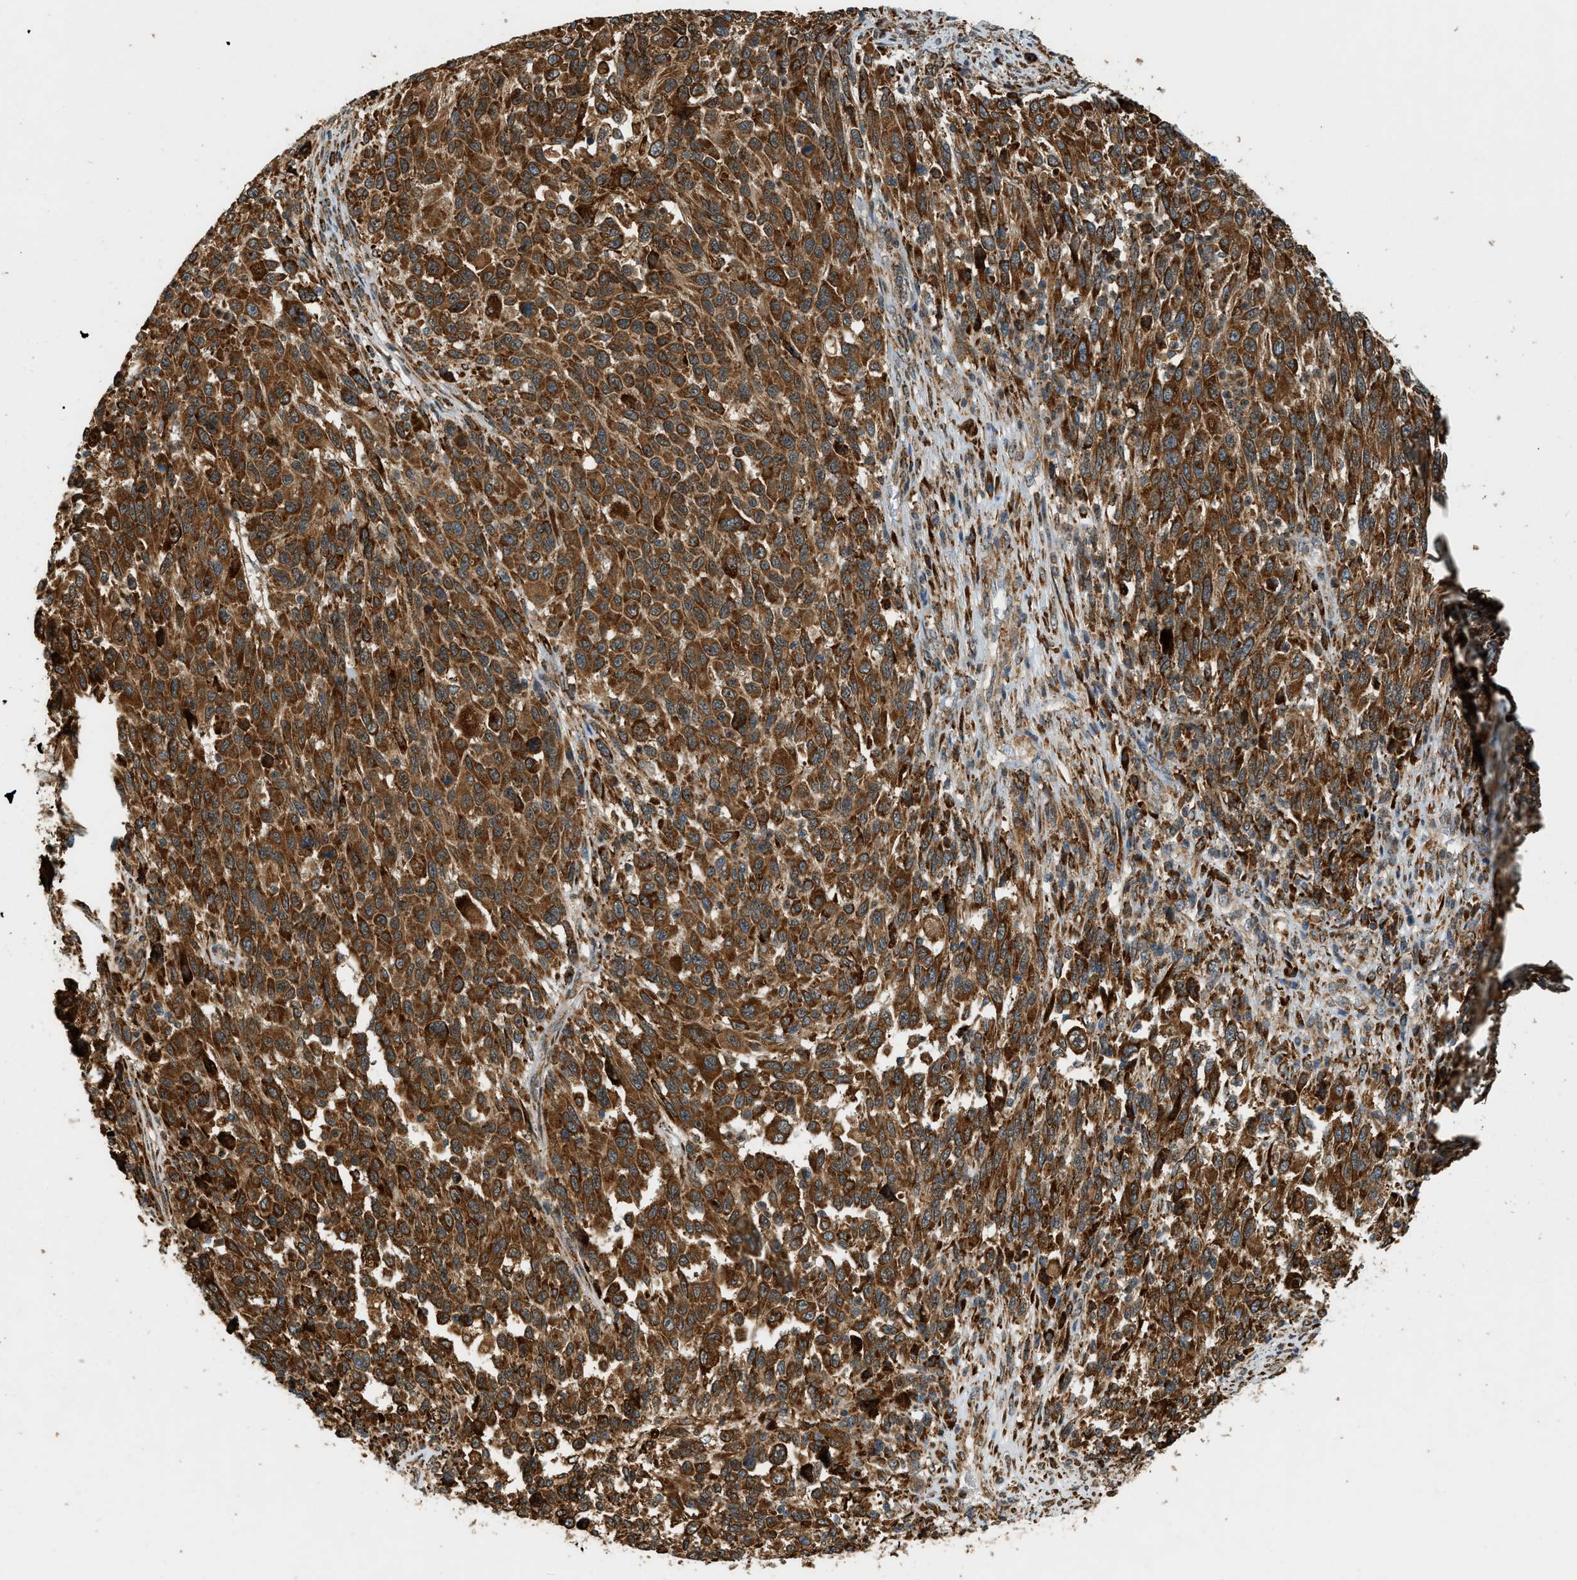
{"staining": {"intensity": "strong", "quantity": ">75%", "location": "cytoplasmic/membranous"}, "tissue": "melanoma", "cell_type": "Tumor cells", "image_type": "cancer", "snomed": [{"axis": "morphology", "description": "Malignant melanoma, Metastatic site"}, {"axis": "topography", "description": "Lymph node"}], "caption": "High-power microscopy captured an immunohistochemistry histopathology image of melanoma, revealing strong cytoplasmic/membranous expression in about >75% of tumor cells.", "gene": "SEMA4D", "patient": {"sex": "male", "age": 61}}